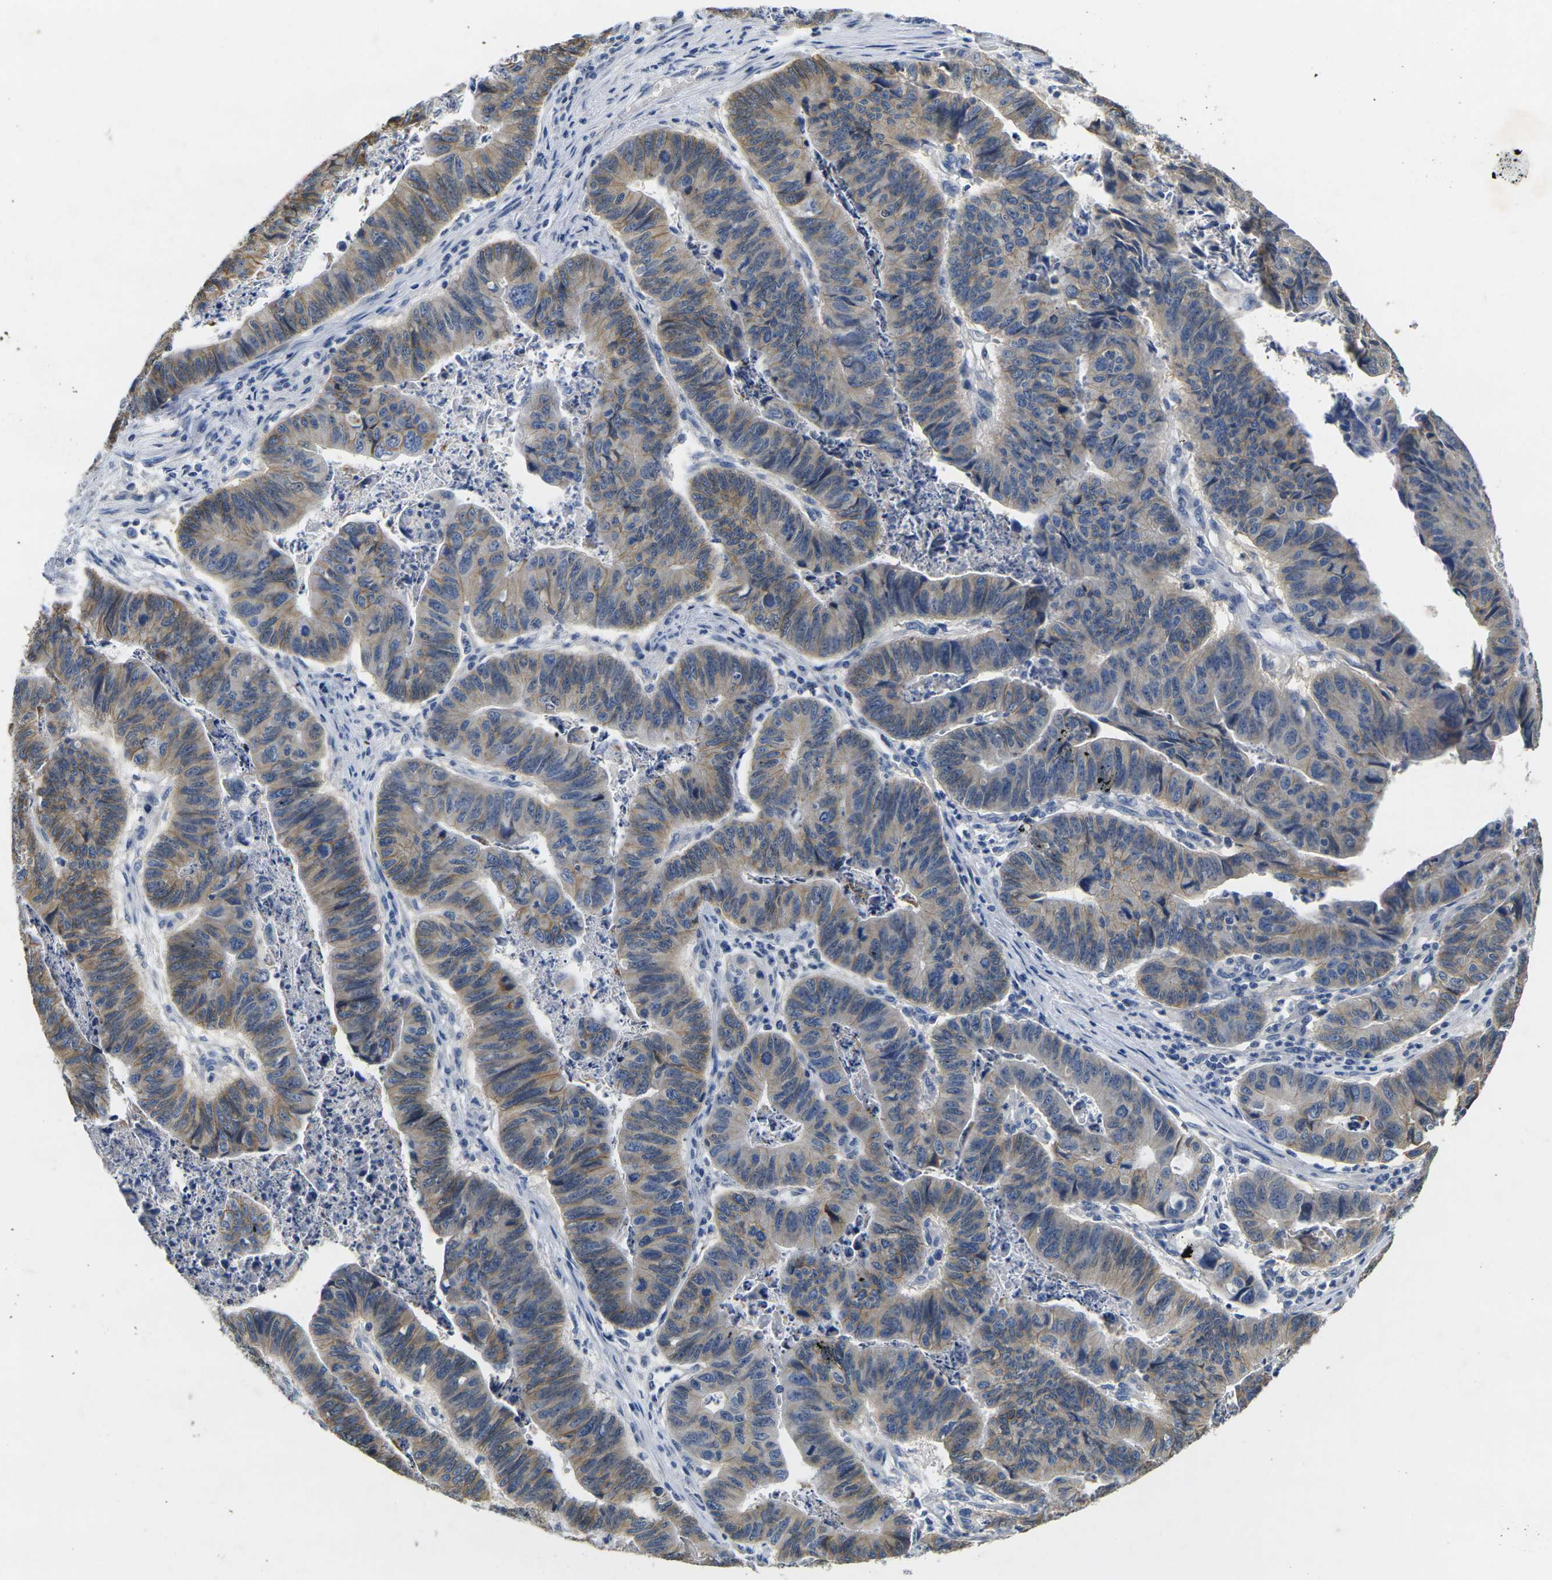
{"staining": {"intensity": "moderate", "quantity": ">75%", "location": "cytoplasmic/membranous"}, "tissue": "stomach cancer", "cell_type": "Tumor cells", "image_type": "cancer", "snomed": [{"axis": "morphology", "description": "Adenocarcinoma, NOS"}, {"axis": "topography", "description": "Stomach, lower"}], "caption": "Stomach adenocarcinoma stained with DAB immunohistochemistry (IHC) reveals medium levels of moderate cytoplasmic/membranous staining in approximately >75% of tumor cells. Ihc stains the protein in brown and the nuclei are stained blue.", "gene": "NOCT", "patient": {"sex": "male", "age": 77}}